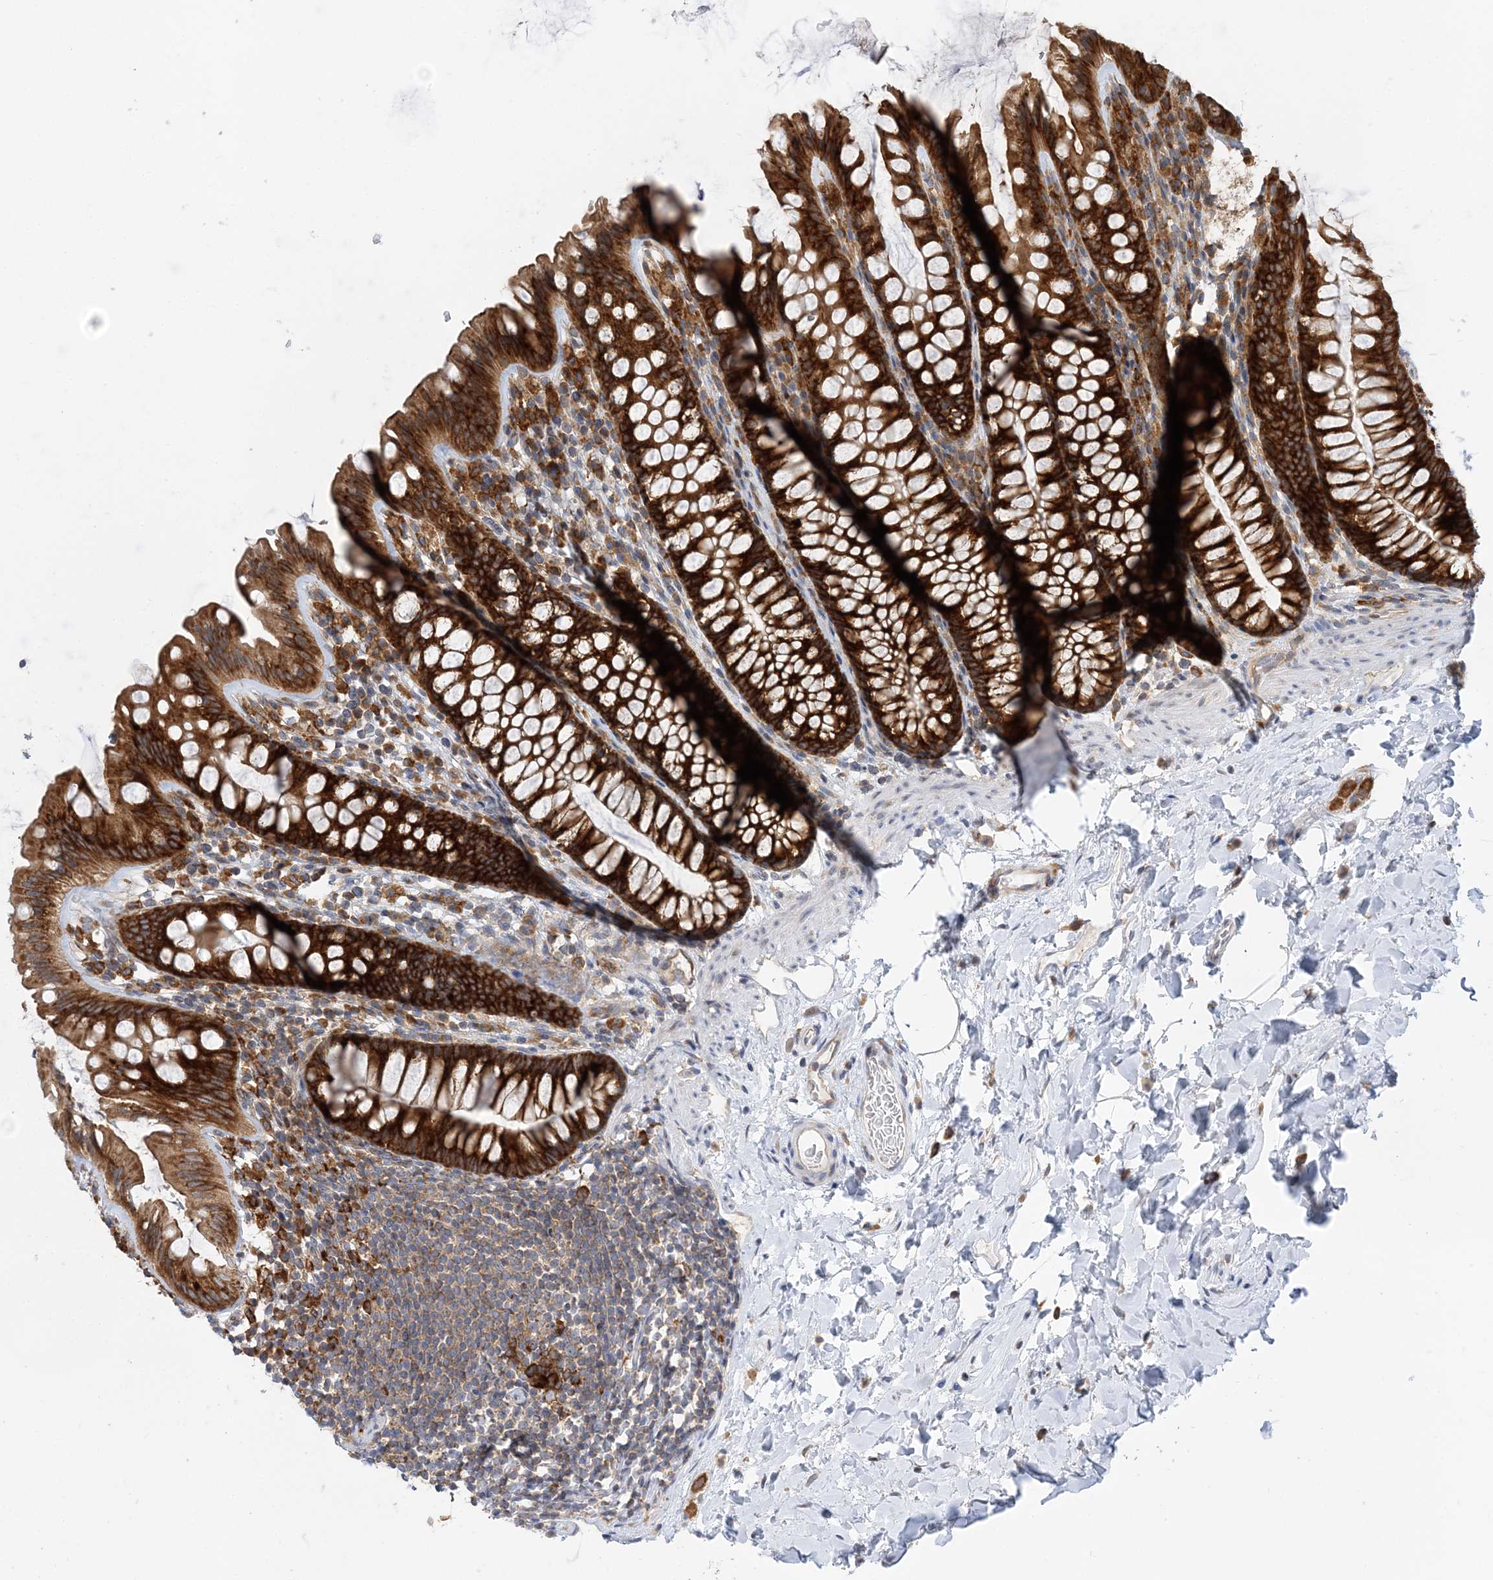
{"staining": {"intensity": "weak", "quantity": "25%-75%", "location": "cytoplasmic/membranous"}, "tissue": "colon", "cell_type": "Endothelial cells", "image_type": "normal", "snomed": [{"axis": "morphology", "description": "Normal tissue, NOS"}, {"axis": "topography", "description": "Colon"}], "caption": "DAB immunohistochemical staining of normal colon reveals weak cytoplasmic/membranous protein positivity in about 25%-75% of endothelial cells.", "gene": "LARP4B", "patient": {"sex": "female", "age": 62}}